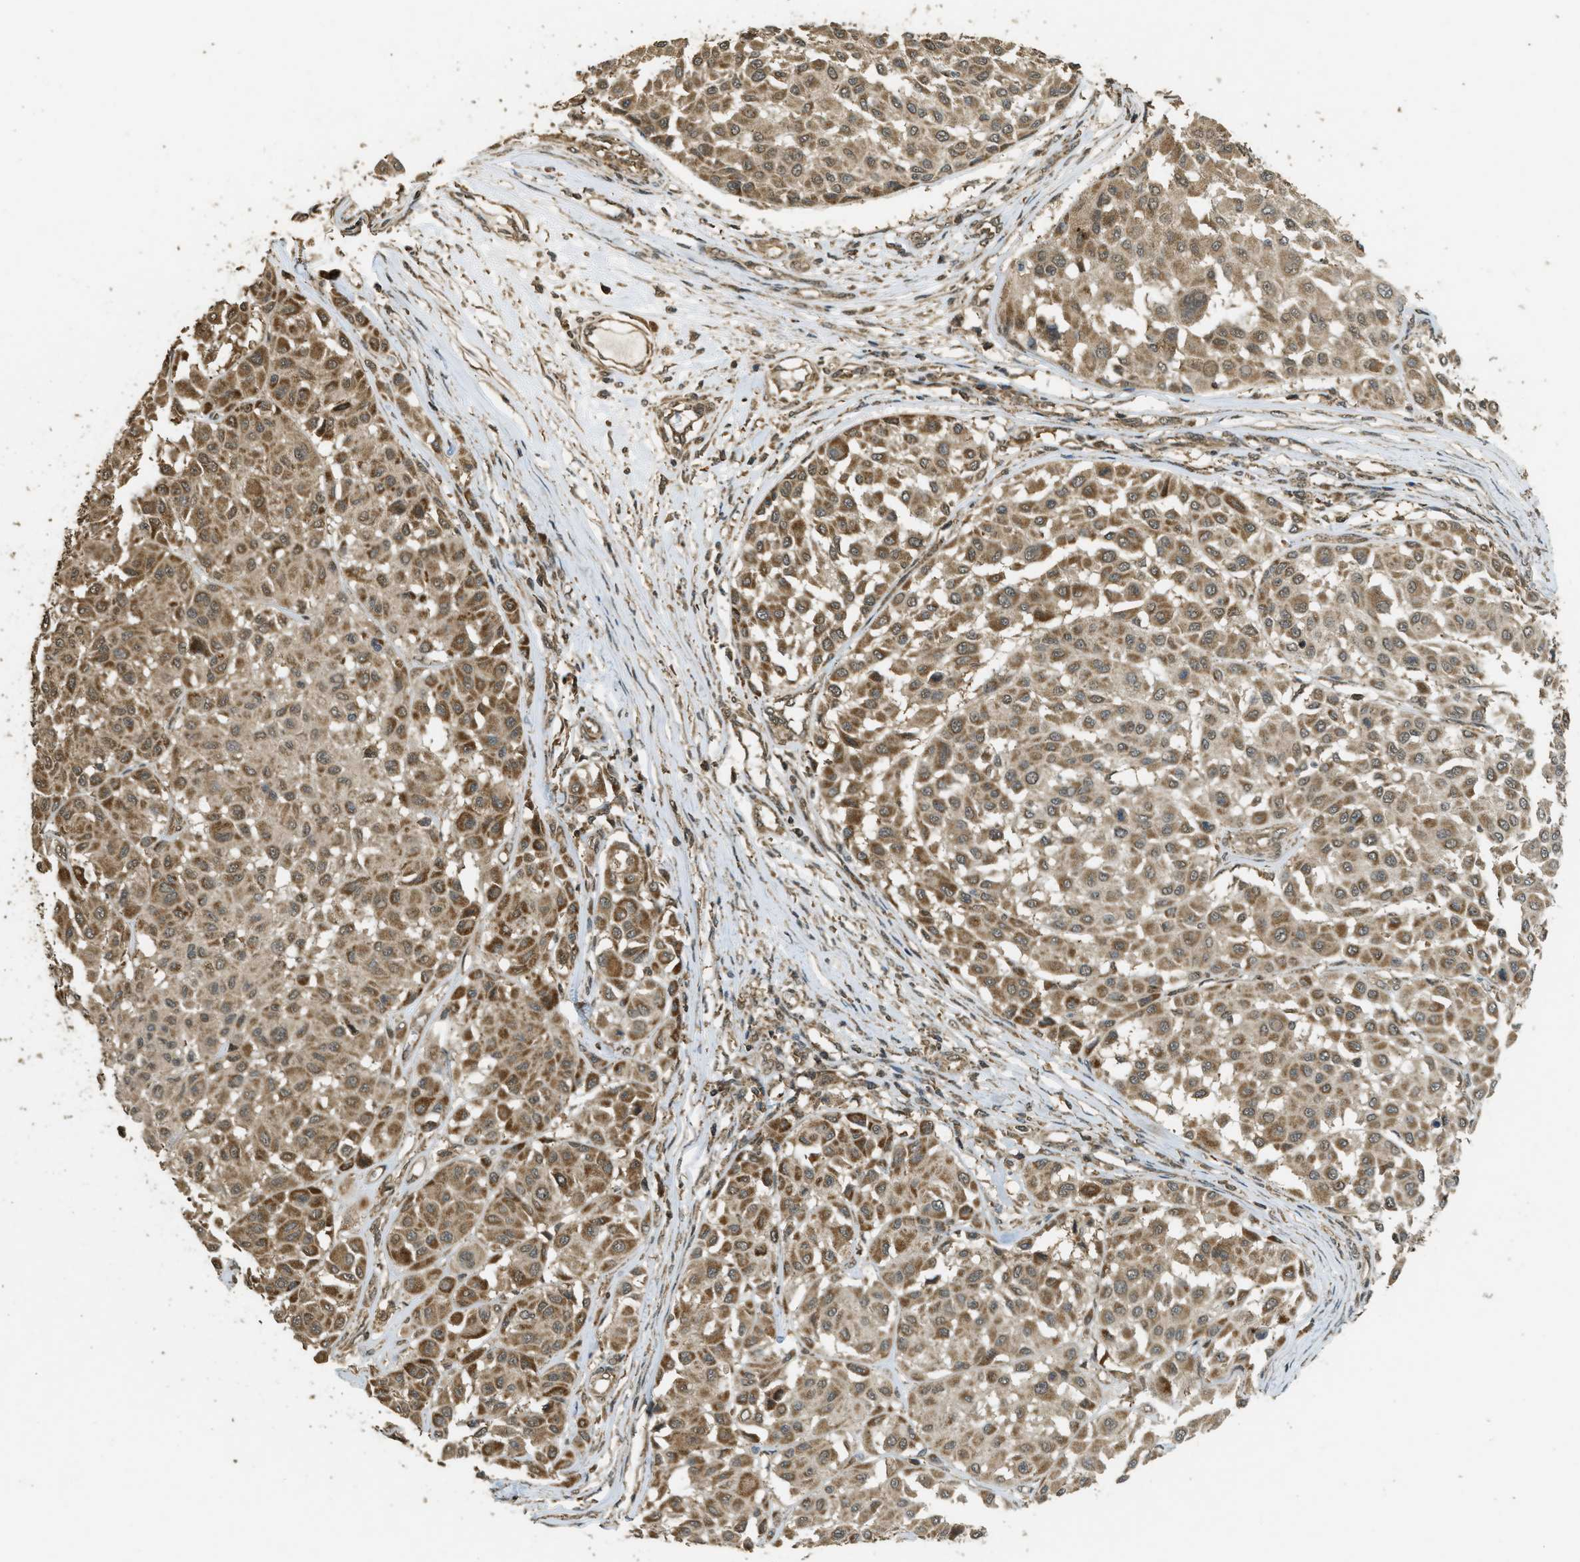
{"staining": {"intensity": "moderate", "quantity": ">75%", "location": "cytoplasmic/membranous"}, "tissue": "melanoma", "cell_type": "Tumor cells", "image_type": "cancer", "snomed": [{"axis": "morphology", "description": "Malignant melanoma, Metastatic site"}, {"axis": "topography", "description": "Soft tissue"}], "caption": "Melanoma stained with immunohistochemistry demonstrates moderate cytoplasmic/membranous positivity in about >75% of tumor cells.", "gene": "CTPS1", "patient": {"sex": "male", "age": 41}}